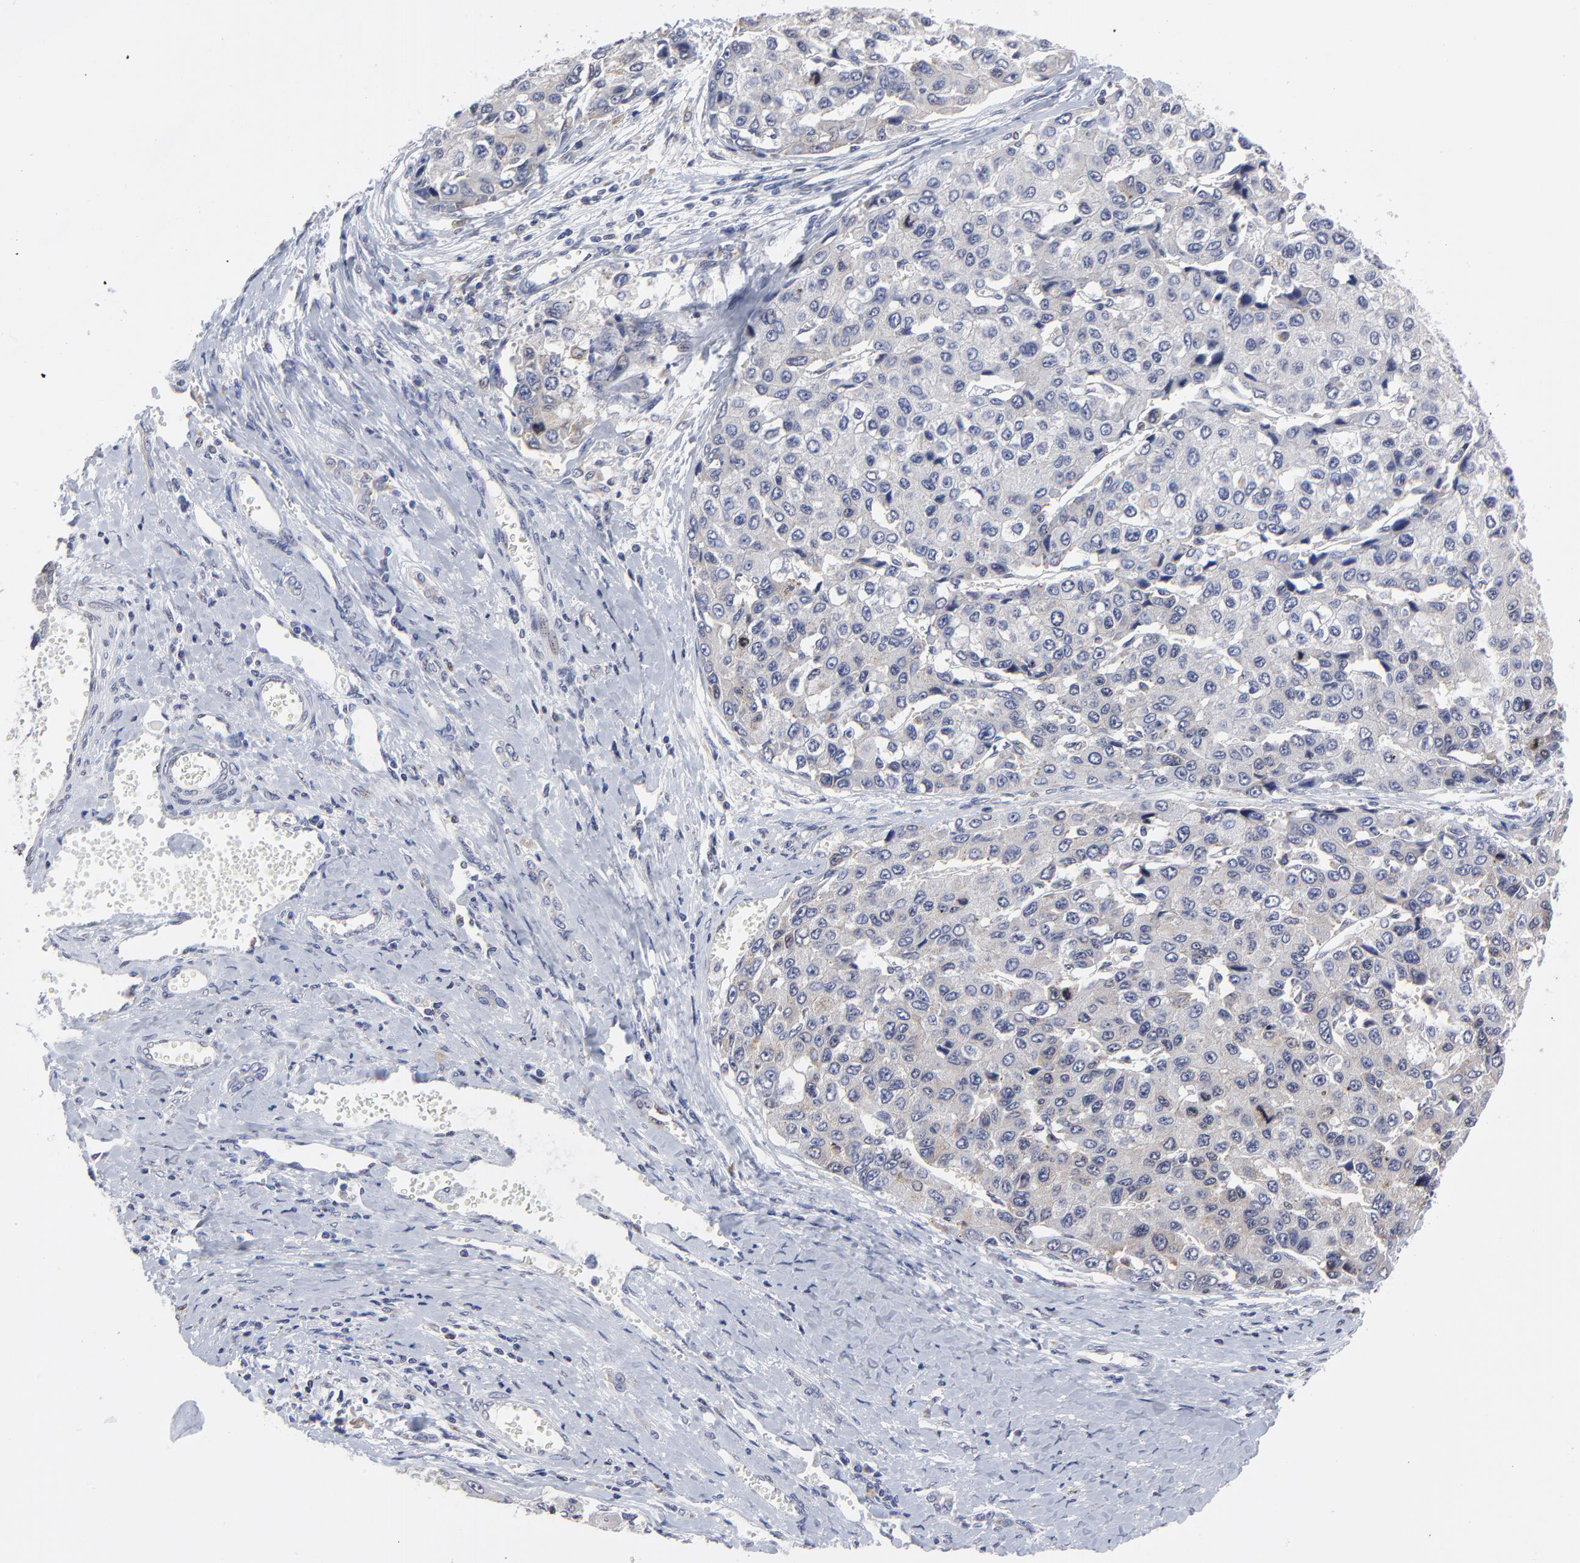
{"staining": {"intensity": "negative", "quantity": "none", "location": "none"}, "tissue": "liver cancer", "cell_type": "Tumor cells", "image_type": "cancer", "snomed": [{"axis": "morphology", "description": "Carcinoma, Hepatocellular, NOS"}, {"axis": "topography", "description": "Liver"}], "caption": "Photomicrograph shows no protein expression in tumor cells of liver hepatocellular carcinoma tissue.", "gene": "NCAPH", "patient": {"sex": "female", "age": 66}}